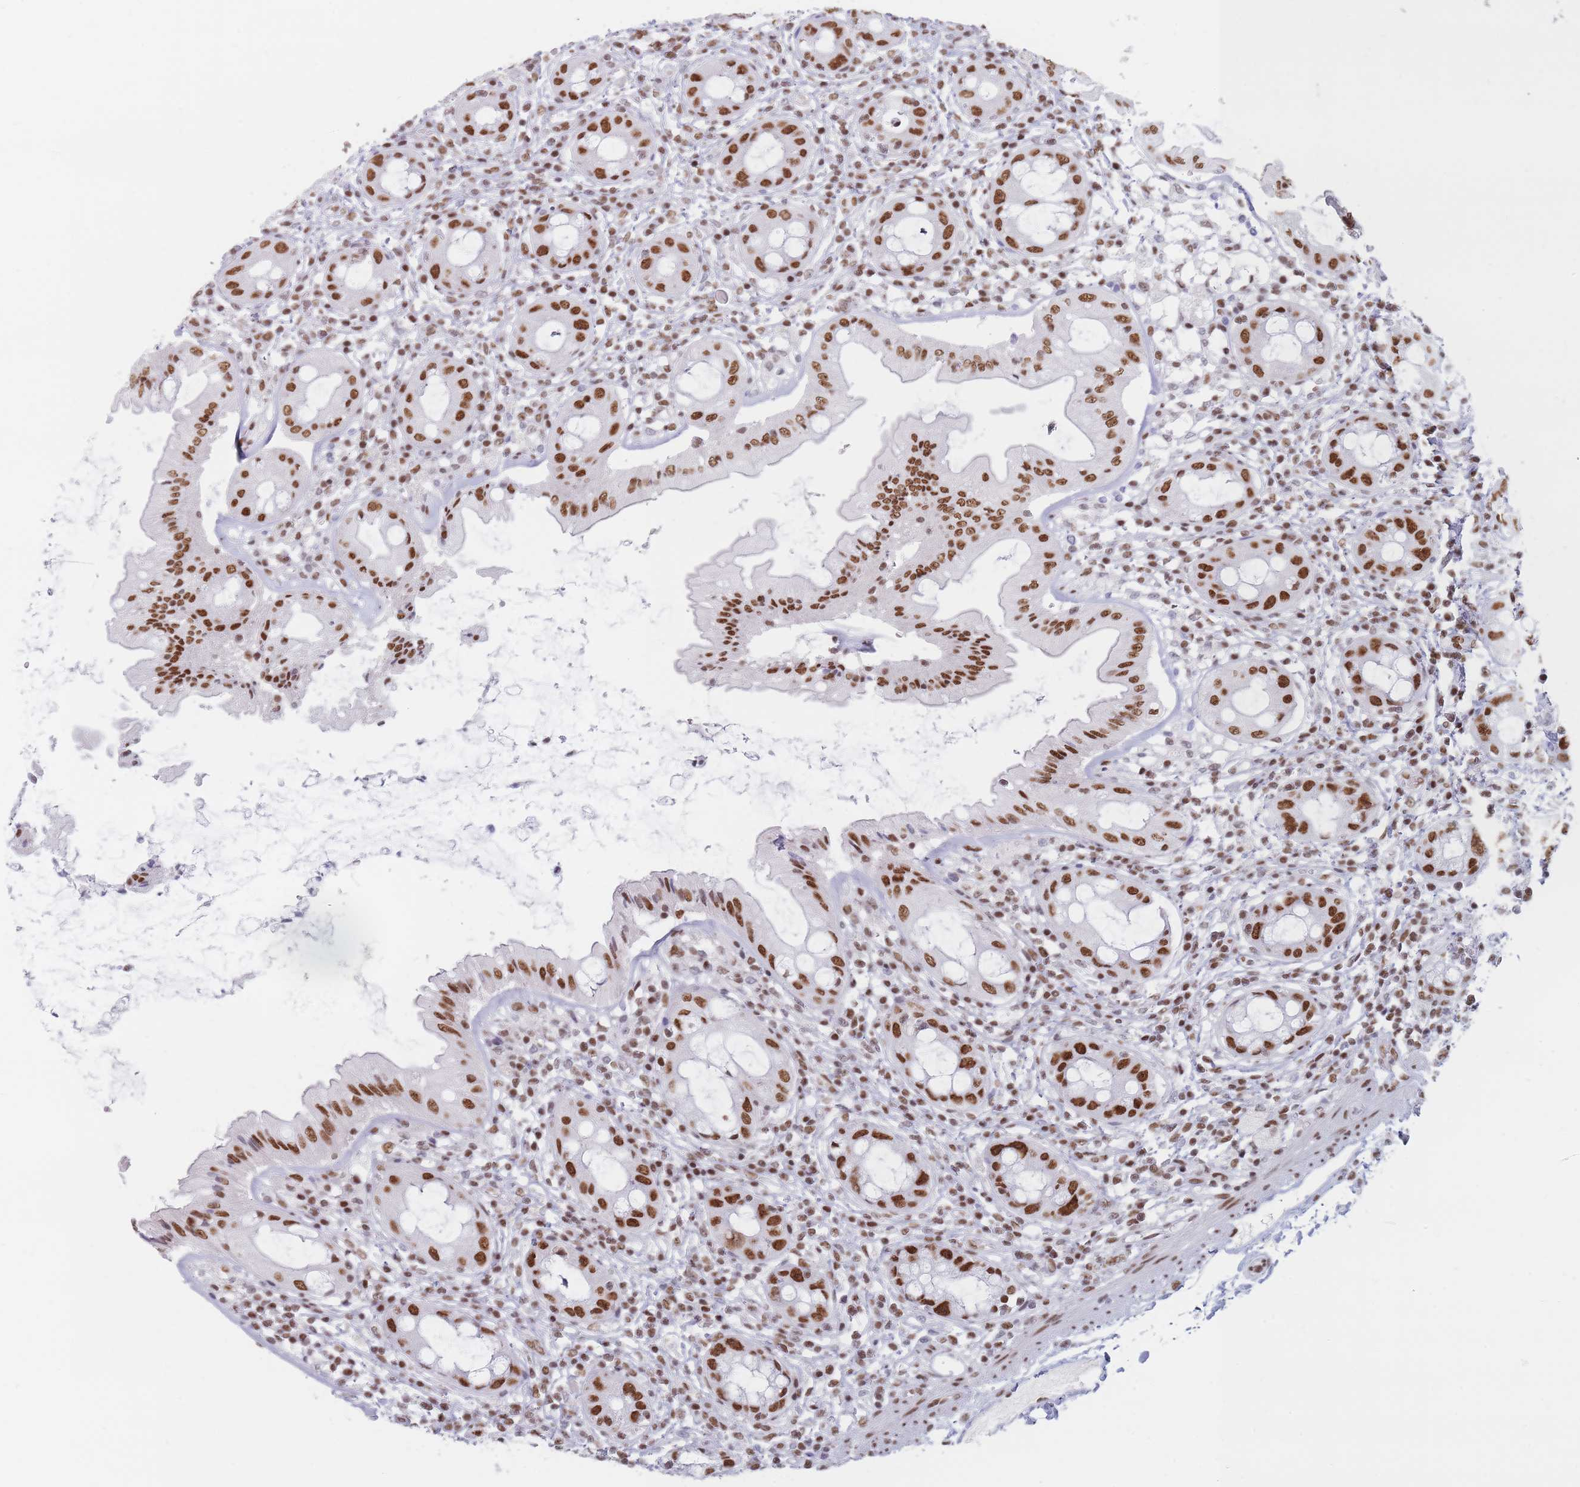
{"staining": {"intensity": "strong", "quantity": ">75%", "location": "nuclear"}, "tissue": "rectum", "cell_type": "Glandular cells", "image_type": "normal", "snomed": [{"axis": "morphology", "description": "Normal tissue, NOS"}, {"axis": "topography", "description": "Rectum"}], "caption": "Protein staining demonstrates strong nuclear positivity in approximately >75% of glandular cells in normal rectum.", "gene": "SAFB2", "patient": {"sex": "female", "age": 57}}